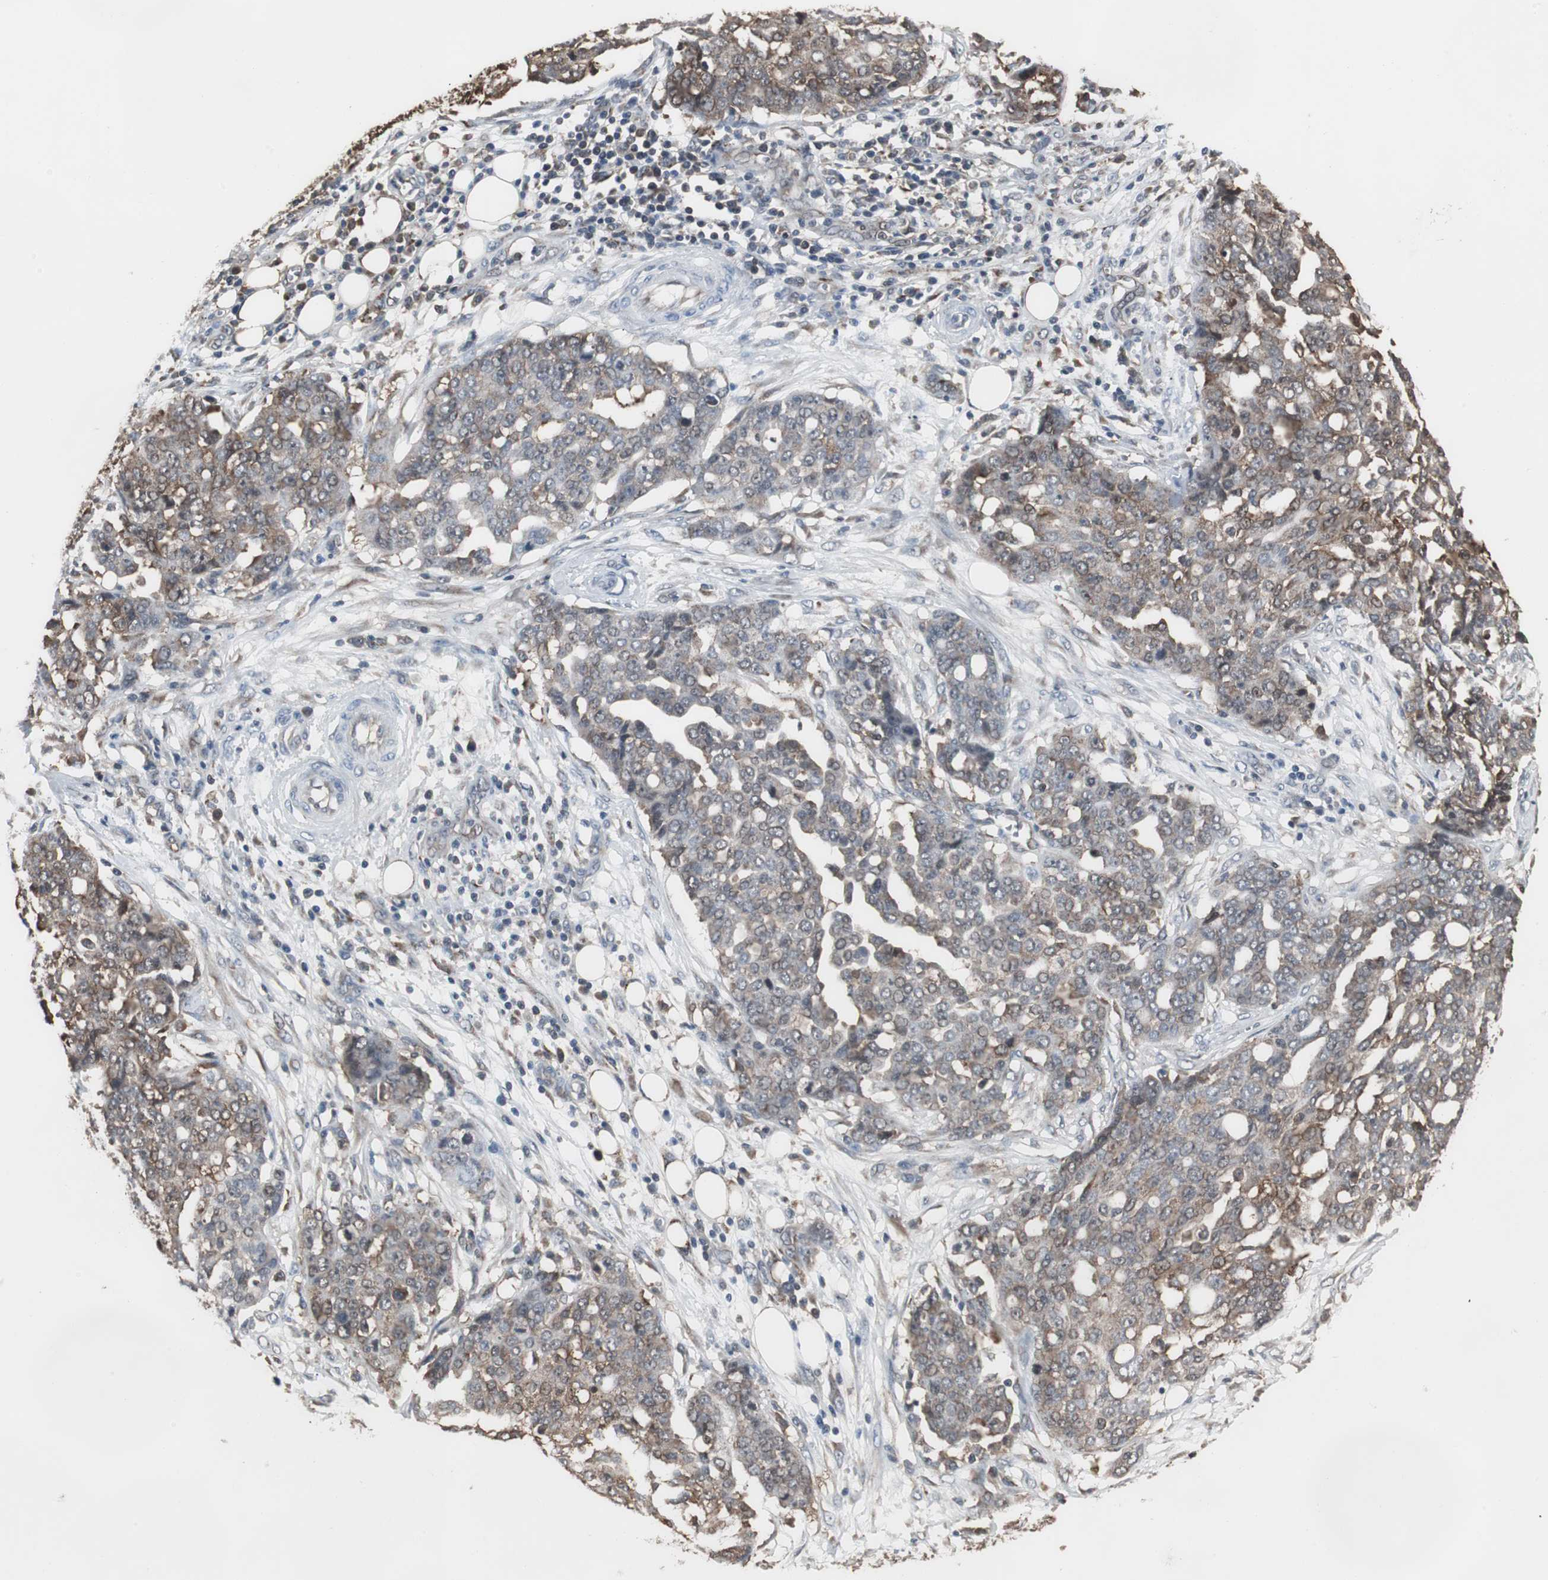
{"staining": {"intensity": "moderate", "quantity": ">75%", "location": "cytoplasmic/membranous"}, "tissue": "ovarian cancer", "cell_type": "Tumor cells", "image_type": "cancer", "snomed": [{"axis": "morphology", "description": "Cystadenocarcinoma, serous, NOS"}, {"axis": "topography", "description": "Soft tissue"}, {"axis": "topography", "description": "Ovary"}], "caption": "Immunohistochemical staining of ovarian serous cystadenocarcinoma shows moderate cytoplasmic/membranous protein staining in approximately >75% of tumor cells.", "gene": "ZSCAN22", "patient": {"sex": "female", "age": 57}}